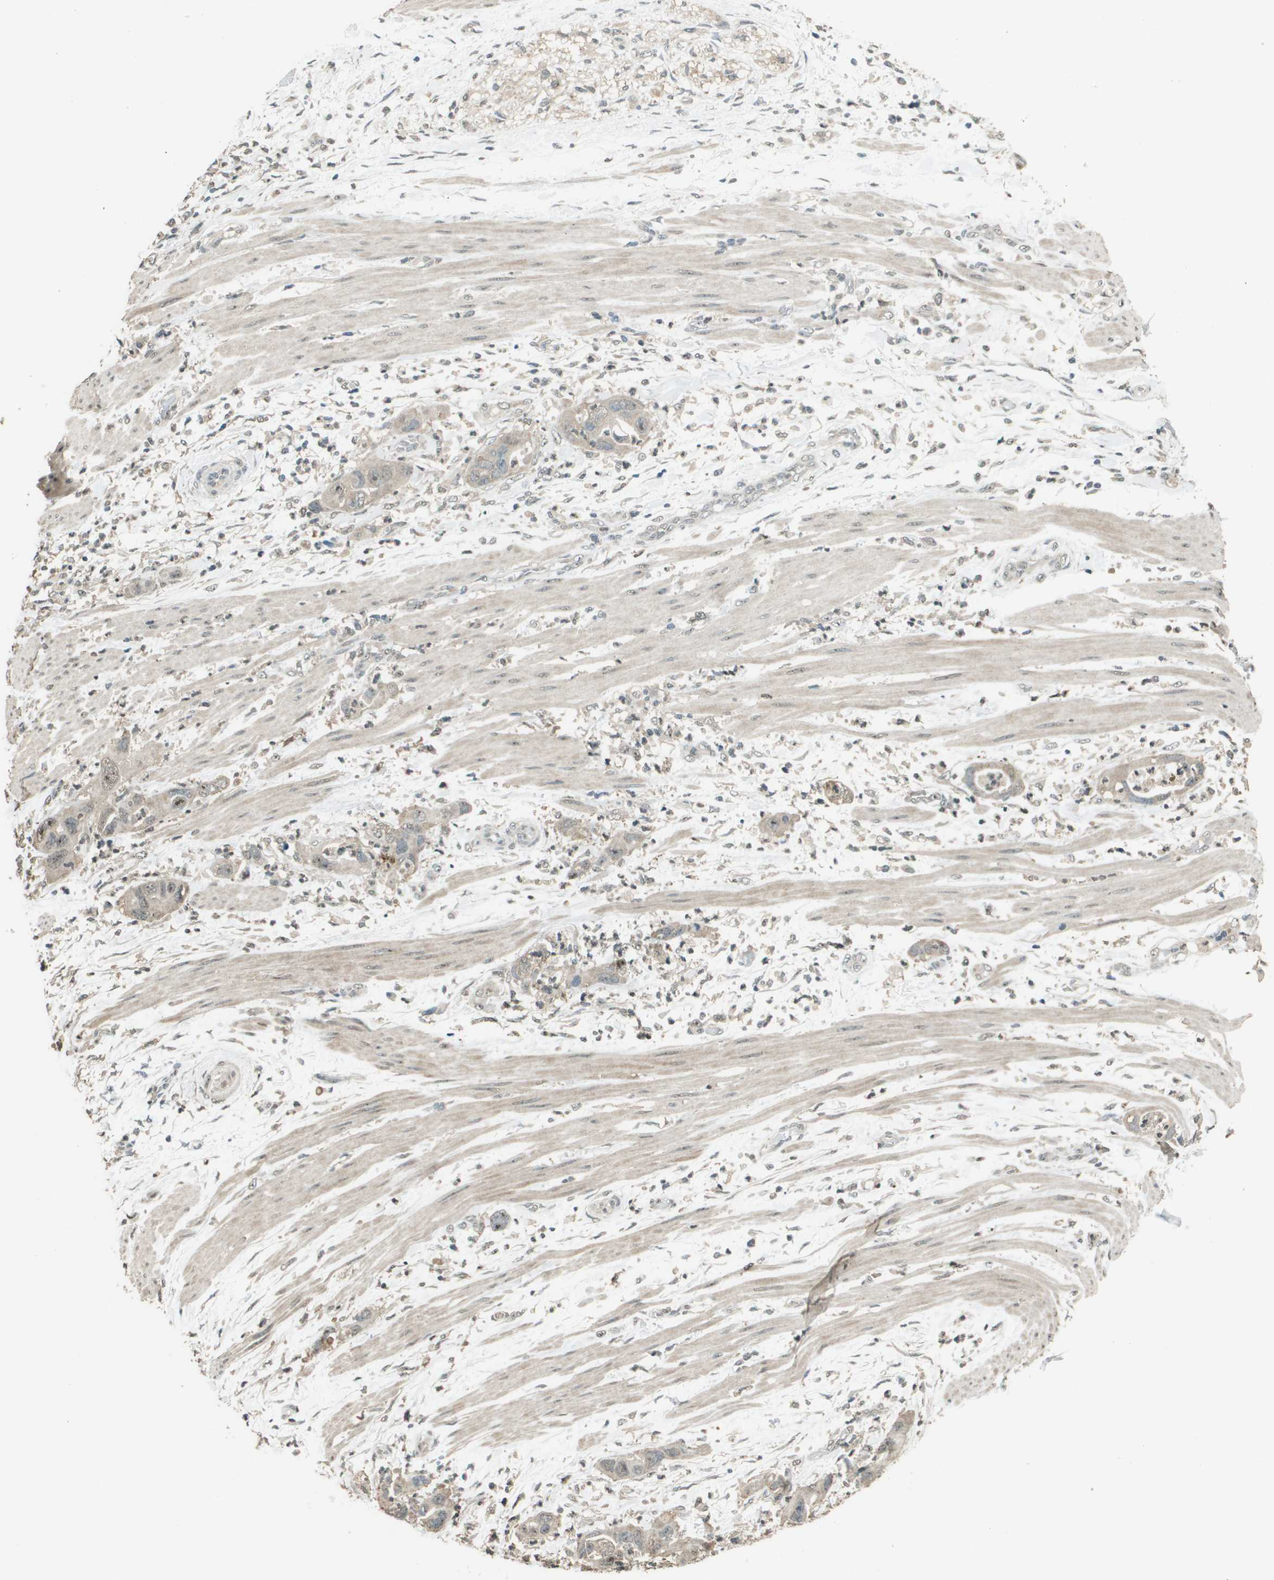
{"staining": {"intensity": "weak", "quantity": ">75%", "location": "cytoplasmic/membranous"}, "tissue": "pancreatic cancer", "cell_type": "Tumor cells", "image_type": "cancer", "snomed": [{"axis": "morphology", "description": "Adenocarcinoma, NOS"}, {"axis": "topography", "description": "Pancreas"}], "caption": "Adenocarcinoma (pancreatic) stained with immunohistochemistry exhibits weak cytoplasmic/membranous staining in about >75% of tumor cells.", "gene": "SDC3", "patient": {"sex": "female", "age": 71}}